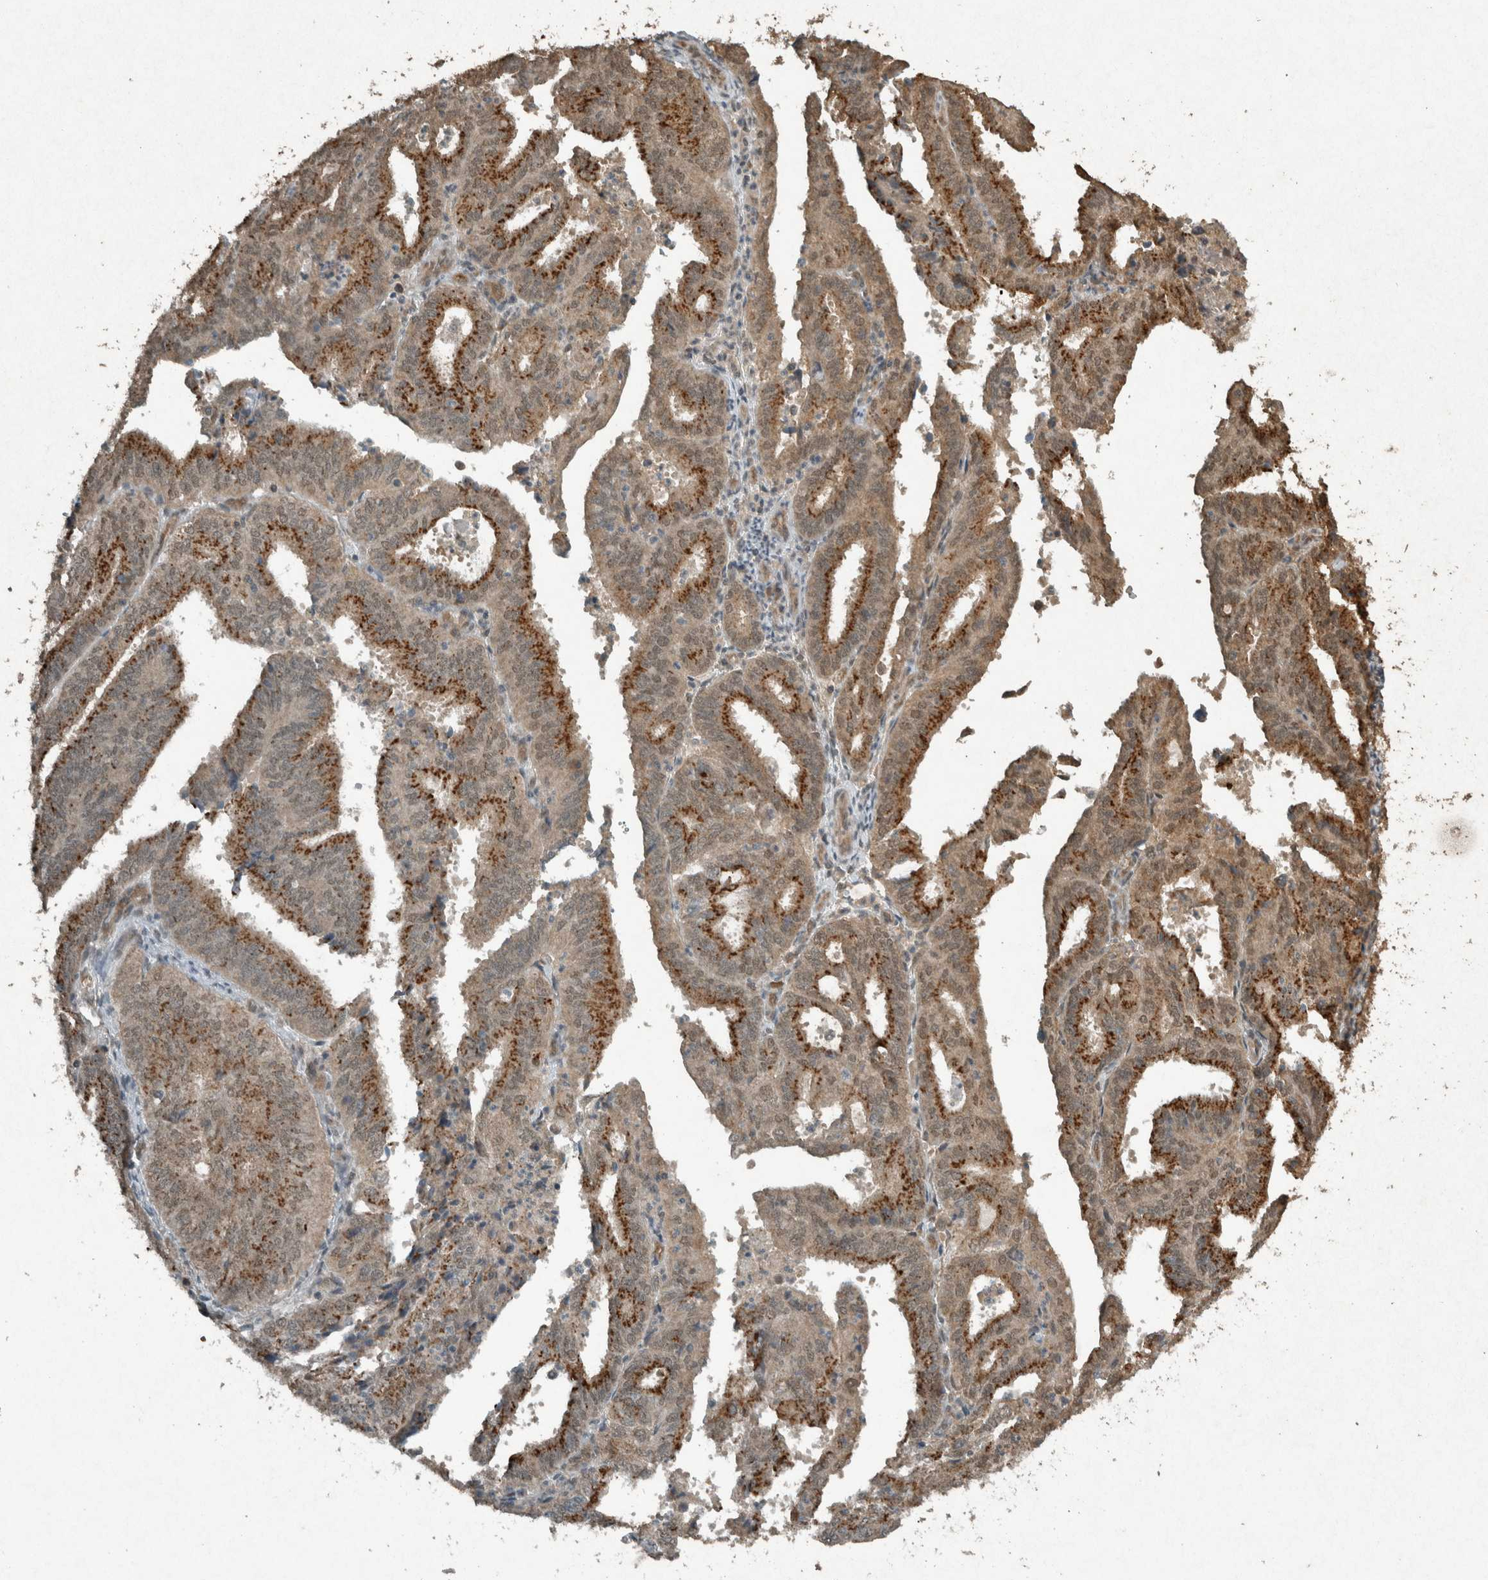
{"staining": {"intensity": "moderate", "quantity": ">75%", "location": "cytoplasmic/membranous"}, "tissue": "endometrial cancer", "cell_type": "Tumor cells", "image_type": "cancer", "snomed": [{"axis": "morphology", "description": "Adenocarcinoma, NOS"}, {"axis": "topography", "description": "Uterus"}], "caption": "Immunohistochemistry micrograph of endometrial cancer stained for a protein (brown), which reveals medium levels of moderate cytoplasmic/membranous positivity in about >75% of tumor cells.", "gene": "ARHGEF12", "patient": {"sex": "female", "age": 60}}